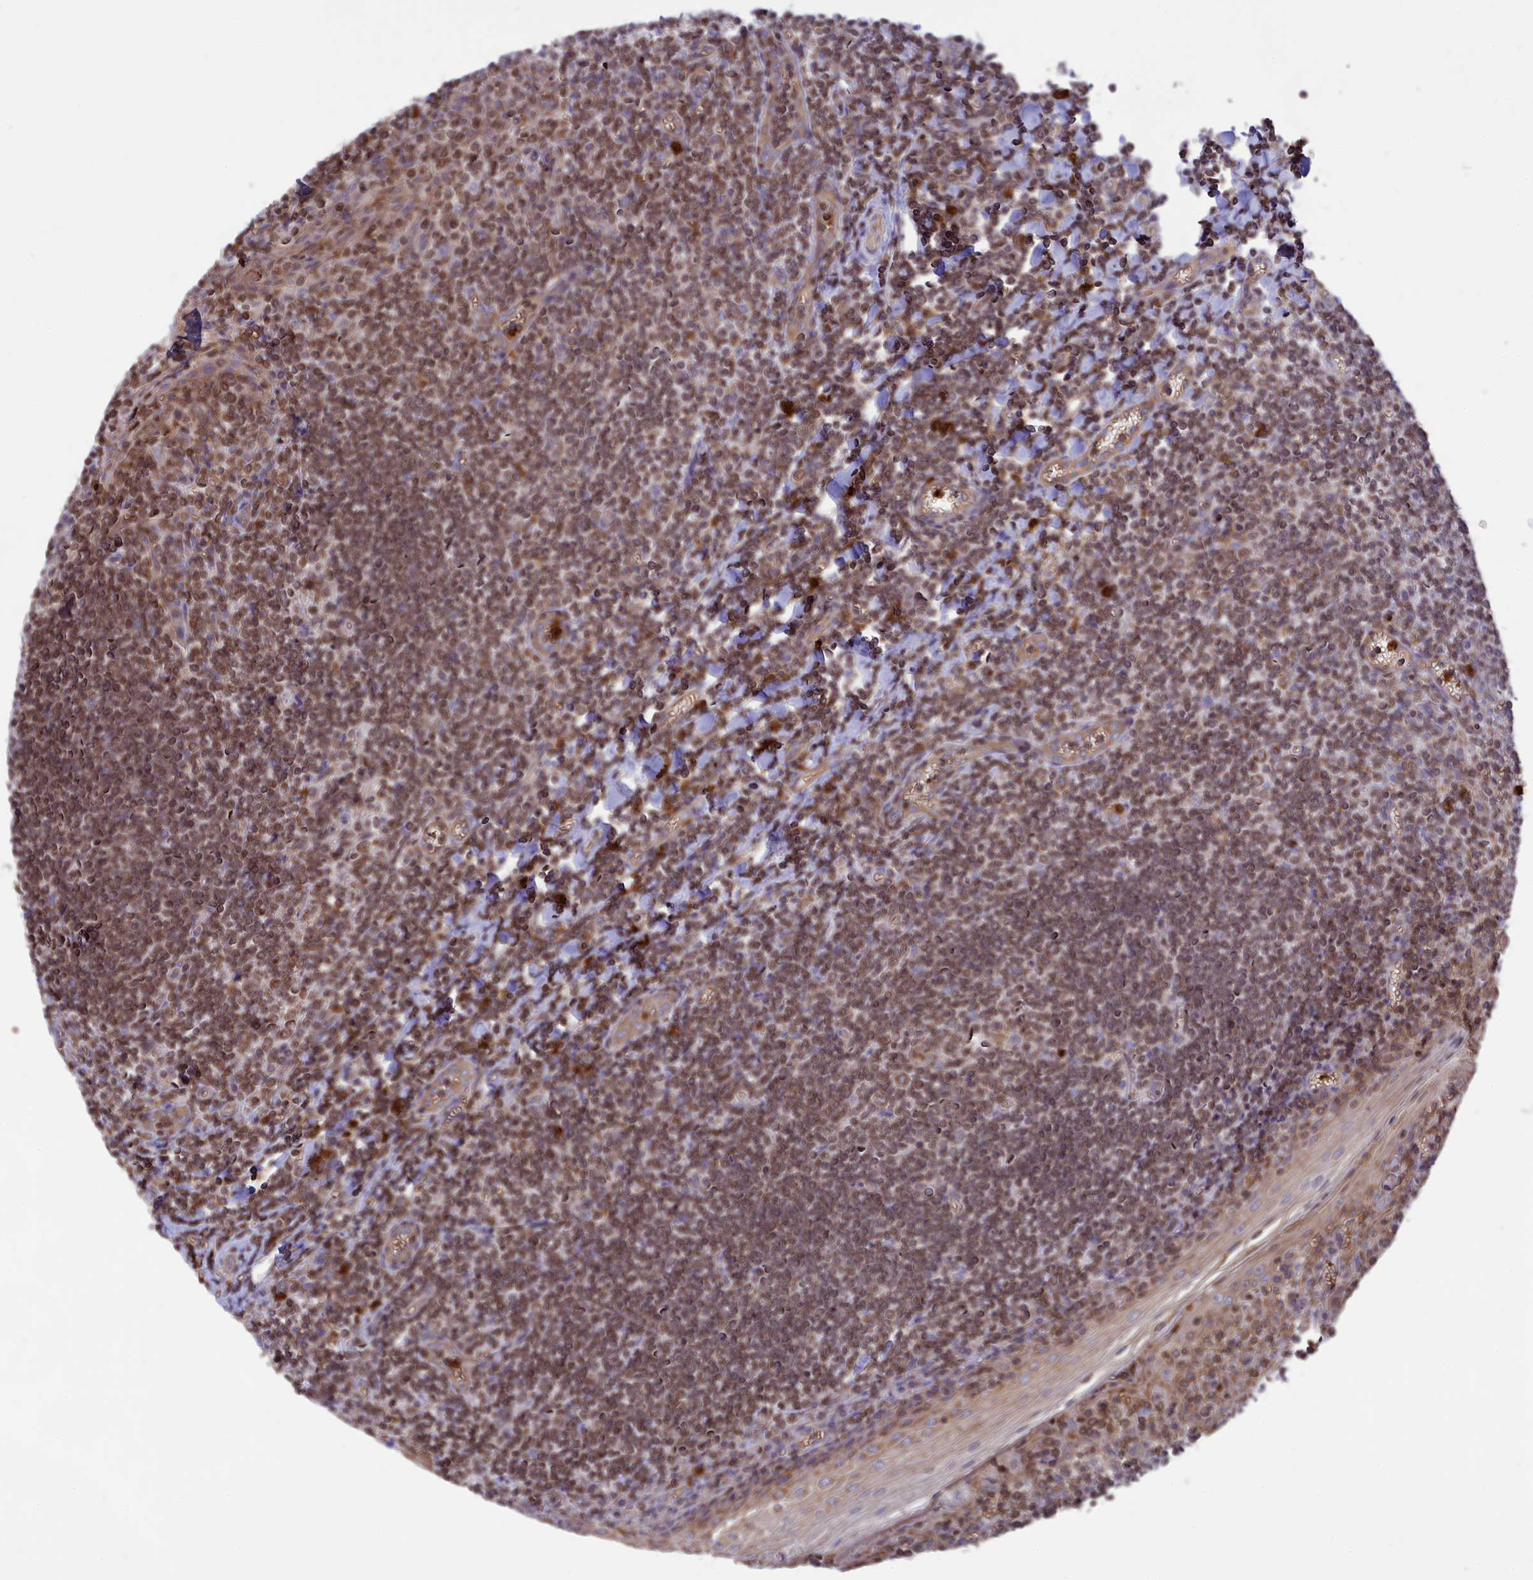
{"staining": {"intensity": "moderate", "quantity": ">75%", "location": "cytoplasmic/membranous"}, "tissue": "tonsil", "cell_type": "Germinal center cells", "image_type": "normal", "snomed": [{"axis": "morphology", "description": "Normal tissue, NOS"}, {"axis": "topography", "description": "Tonsil"}], "caption": "Tonsil stained with DAB (3,3'-diaminobenzidine) IHC shows medium levels of moderate cytoplasmic/membranous staining in approximately >75% of germinal center cells. Immunohistochemistry stains the protein of interest in brown and the nuclei are stained blue.", "gene": "PKHD1L1", "patient": {"sex": "male", "age": 27}}